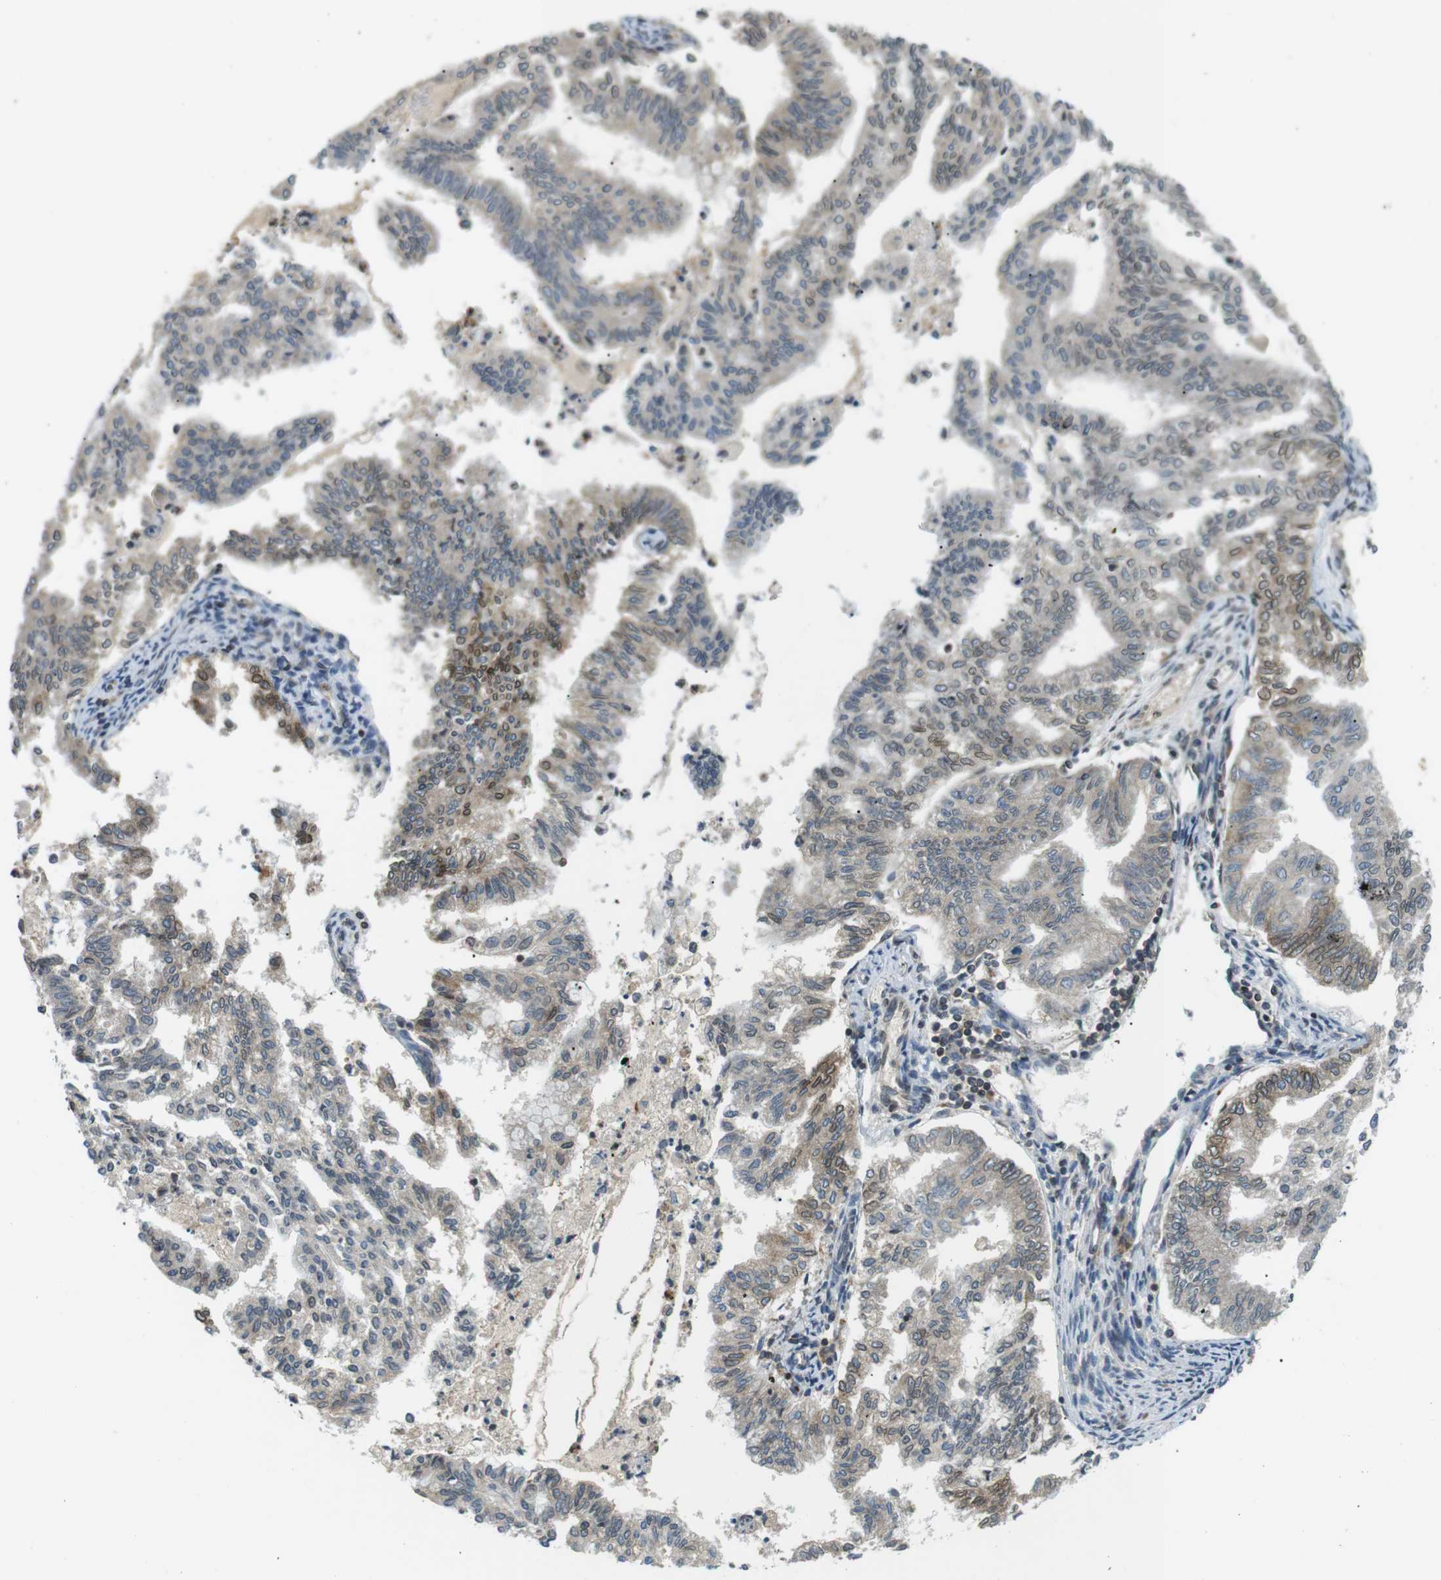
{"staining": {"intensity": "moderate", "quantity": "<25%", "location": "cytoplasmic/membranous,nuclear"}, "tissue": "endometrial cancer", "cell_type": "Tumor cells", "image_type": "cancer", "snomed": [{"axis": "morphology", "description": "Adenocarcinoma, NOS"}, {"axis": "topography", "description": "Endometrium"}], "caption": "Endometrial cancer stained for a protein (brown) reveals moderate cytoplasmic/membranous and nuclear positive staining in approximately <25% of tumor cells.", "gene": "TMX4", "patient": {"sex": "female", "age": 79}}